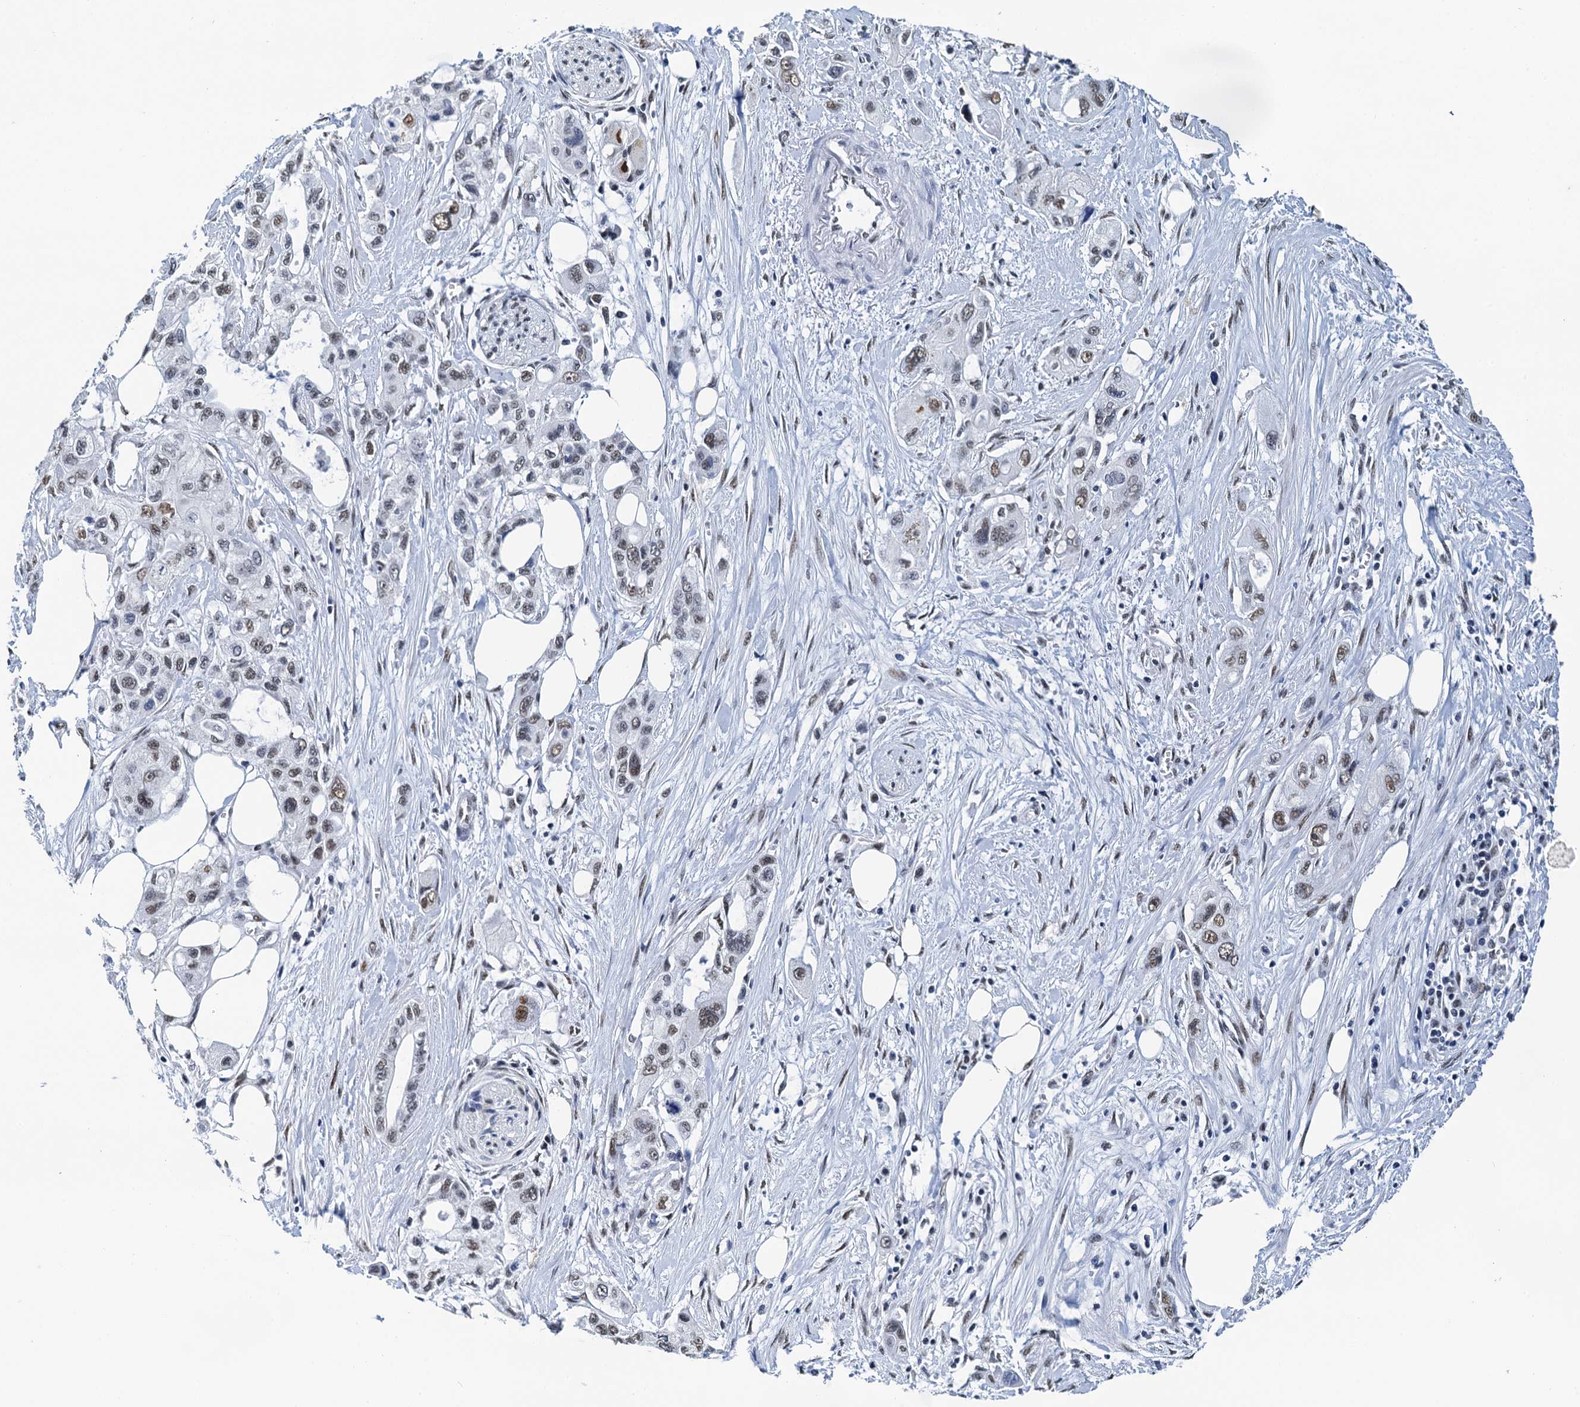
{"staining": {"intensity": "weak", "quantity": "25%-75%", "location": "nuclear"}, "tissue": "pancreatic cancer", "cell_type": "Tumor cells", "image_type": "cancer", "snomed": [{"axis": "morphology", "description": "Adenocarcinoma, NOS"}, {"axis": "topography", "description": "Pancreas"}], "caption": "Pancreatic cancer (adenocarcinoma) was stained to show a protein in brown. There is low levels of weak nuclear staining in about 25%-75% of tumor cells.", "gene": "SLTM", "patient": {"sex": "male", "age": 75}}